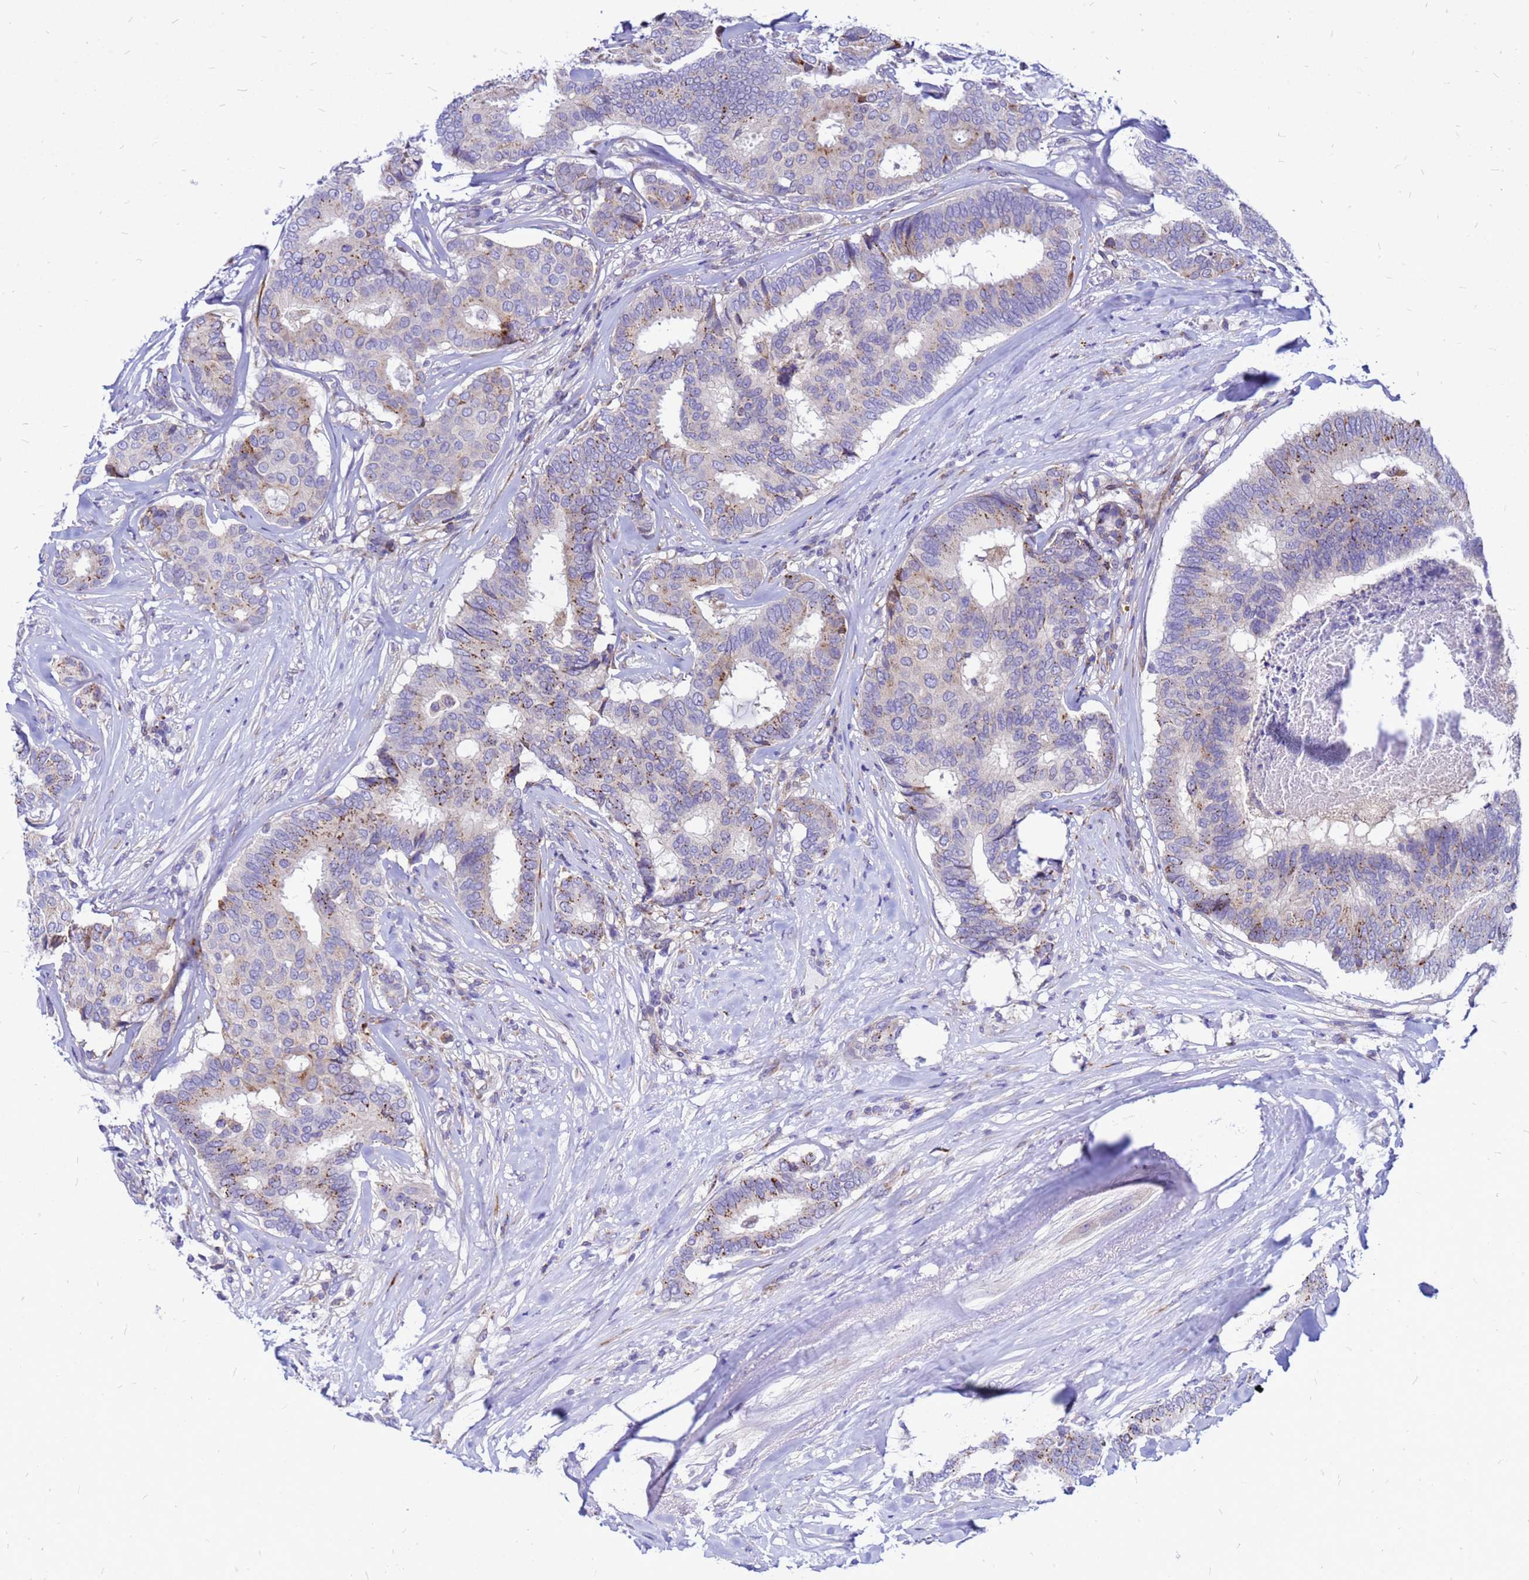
{"staining": {"intensity": "moderate", "quantity": "<25%", "location": "cytoplasmic/membranous"}, "tissue": "breast cancer", "cell_type": "Tumor cells", "image_type": "cancer", "snomed": [{"axis": "morphology", "description": "Duct carcinoma"}, {"axis": "topography", "description": "Breast"}], "caption": "About <25% of tumor cells in breast cancer (infiltrating ductal carcinoma) reveal moderate cytoplasmic/membranous protein positivity as visualized by brown immunohistochemical staining.", "gene": "FHIP1A", "patient": {"sex": "female", "age": 75}}